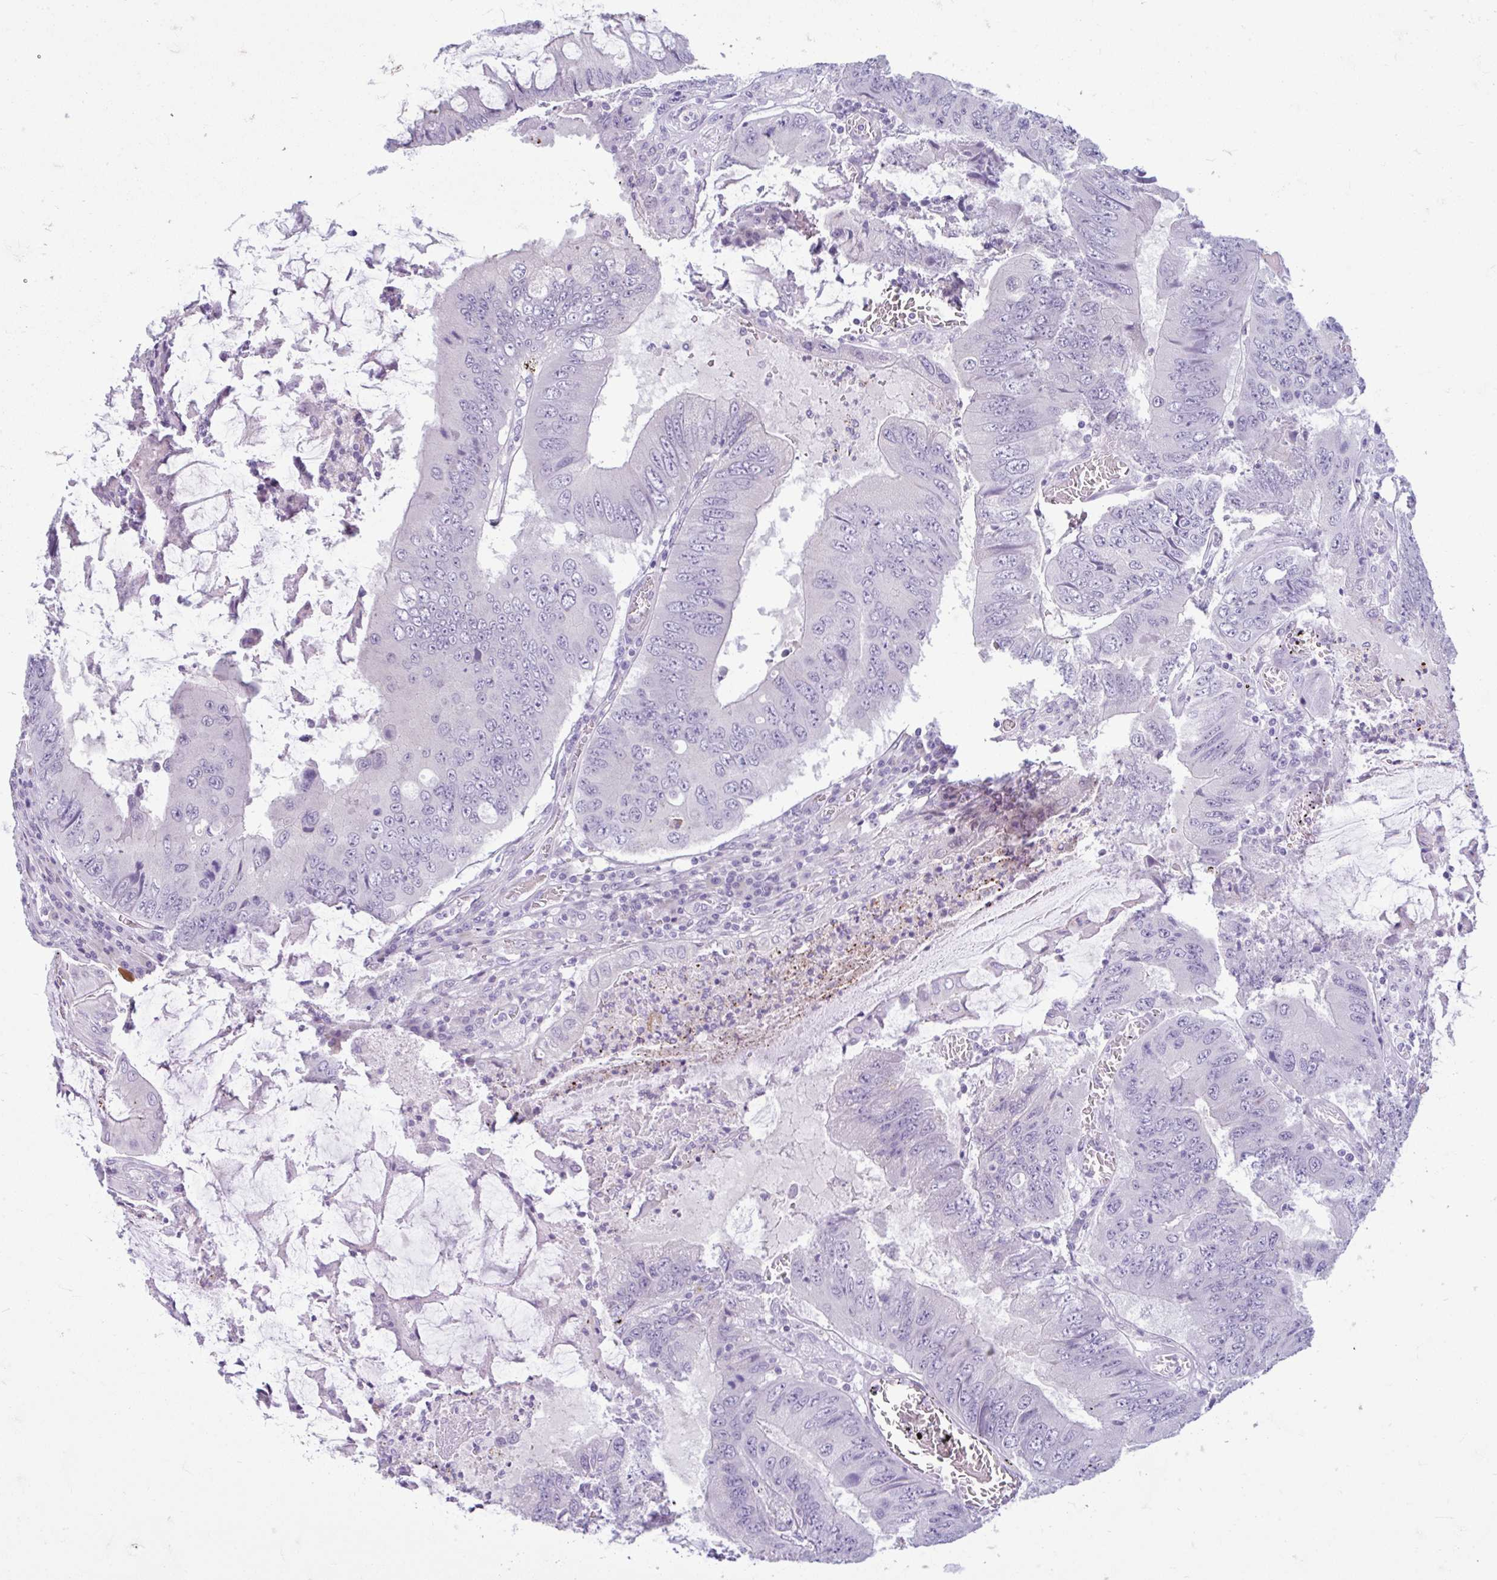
{"staining": {"intensity": "negative", "quantity": "none", "location": "none"}, "tissue": "colorectal cancer", "cell_type": "Tumor cells", "image_type": "cancer", "snomed": [{"axis": "morphology", "description": "Adenocarcinoma, NOS"}, {"axis": "topography", "description": "Colon"}], "caption": "Adenocarcinoma (colorectal) was stained to show a protein in brown. There is no significant positivity in tumor cells.", "gene": "FAM153A", "patient": {"sex": "male", "age": 53}}